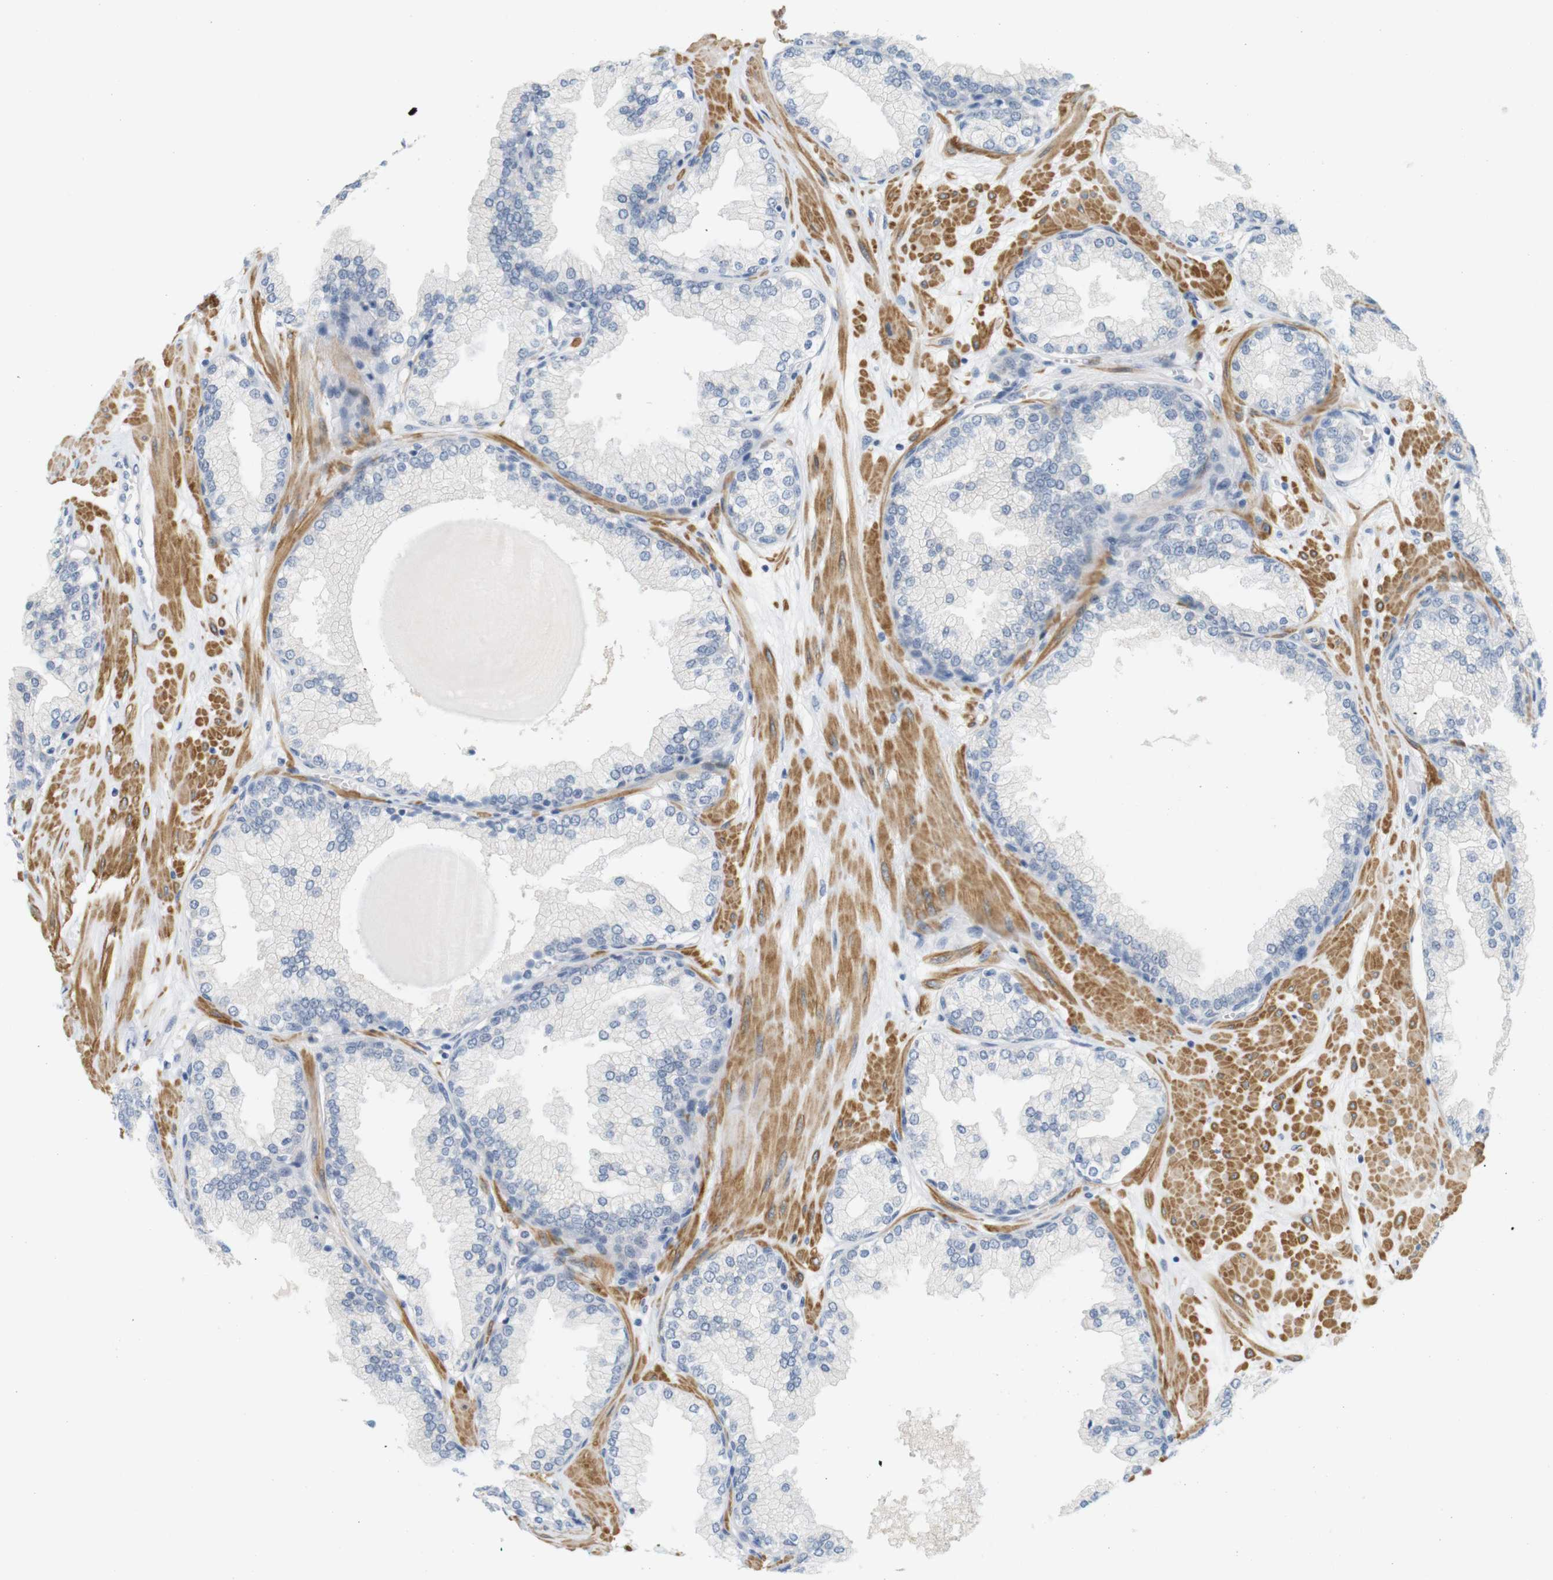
{"staining": {"intensity": "negative", "quantity": "none", "location": "none"}, "tissue": "prostate", "cell_type": "Glandular cells", "image_type": "normal", "snomed": [{"axis": "morphology", "description": "Normal tissue, NOS"}, {"axis": "topography", "description": "Prostate"}], "caption": "This is an immunohistochemistry histopathology image of benign human prostate. There is no expression in glandular cells.", "gene": "HRH2", "patient": {"sex": "male", "age": 51}}